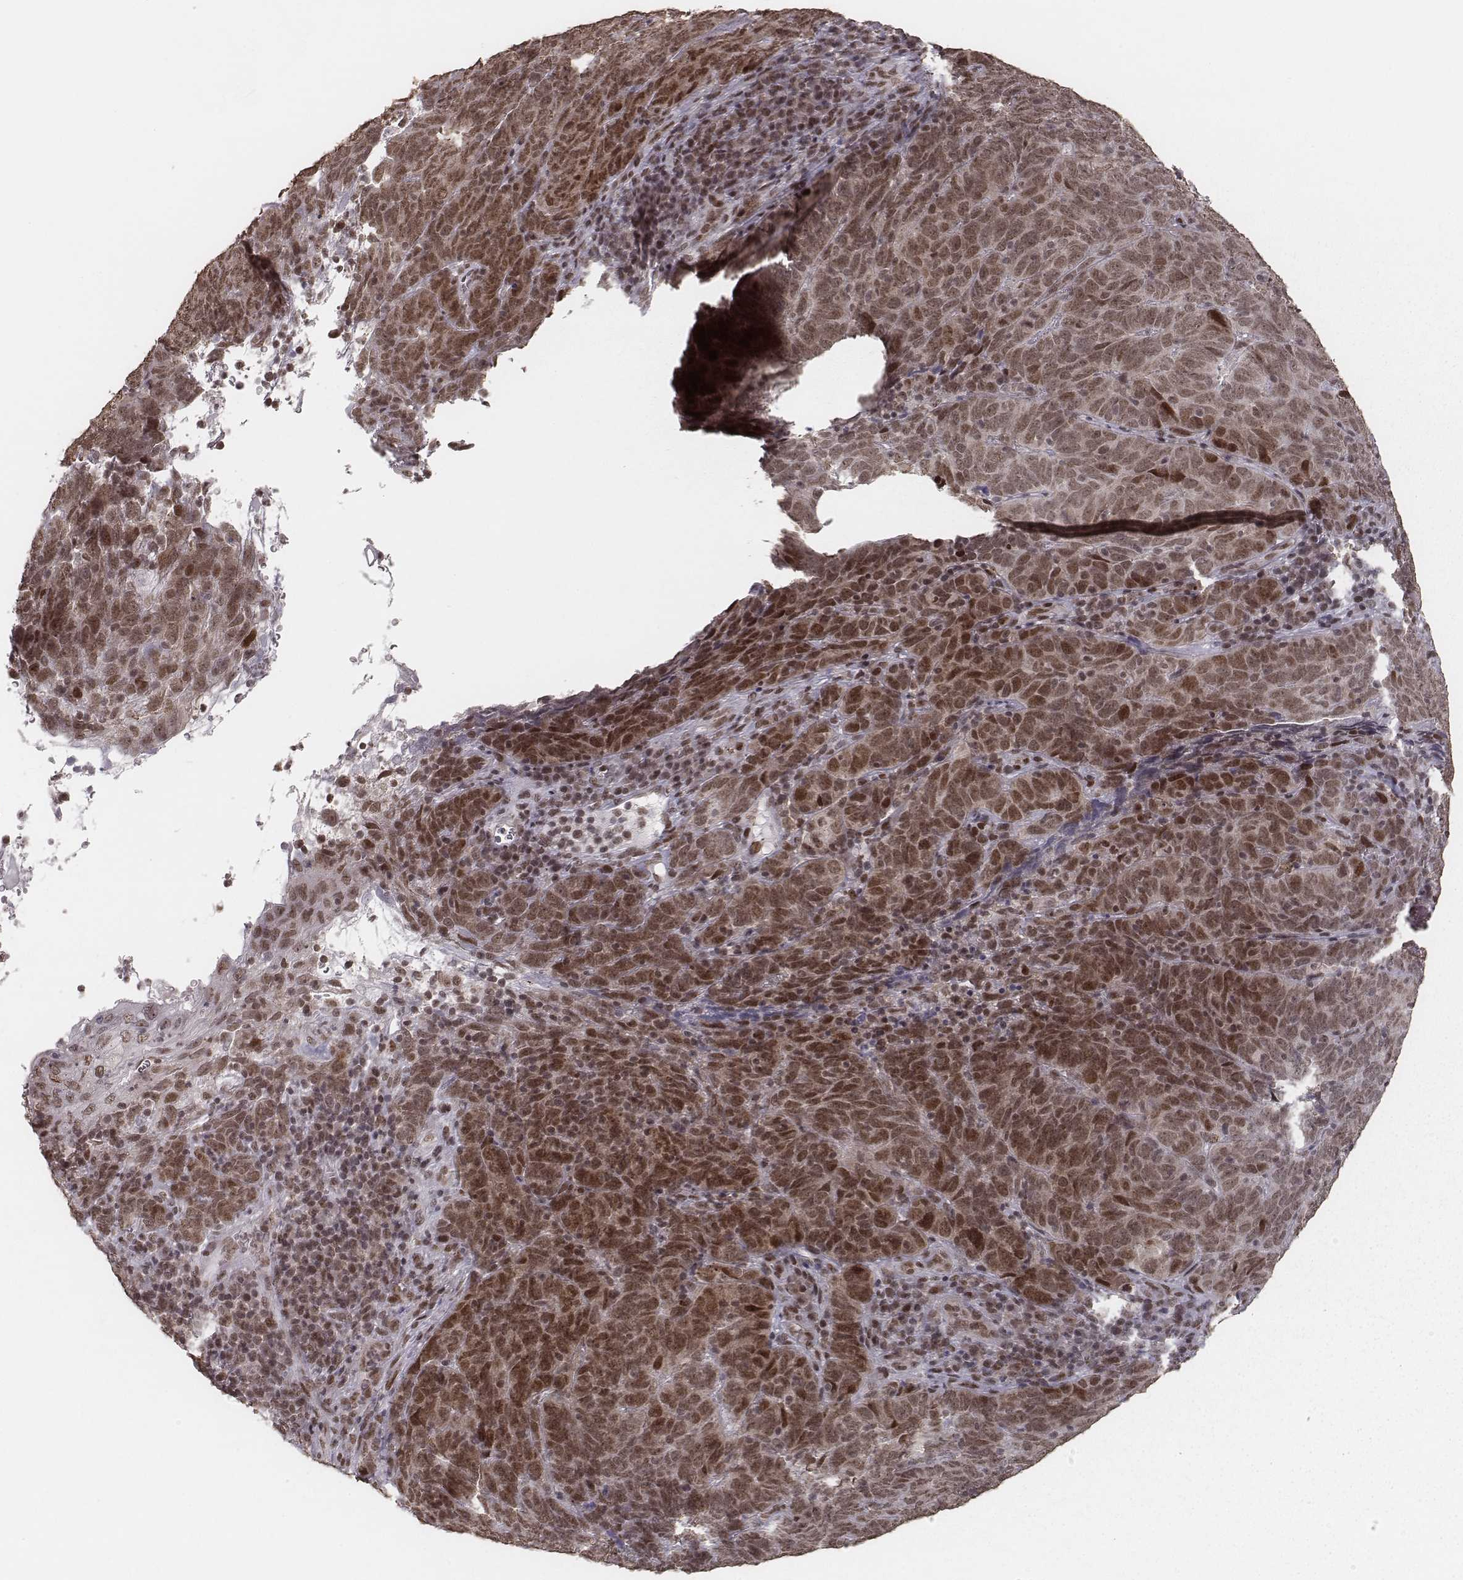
{"staining": {"intensity": "moderate", "quantity": ">75%", "location": "nuclear"}, "tissue": "skin cancer", "cell_type": "Tumor cells", "image_type": "cancer", "snomed": [{"axis": "morphology", "description": "Squamous cell carcinoma, NOS"}, {"axis": "topography", "description": "Skin"}, {"axis": "topography", "description": "Anal"}], "caption": "Immunohistochemical staining of squamous cell carcinoma (skin) shows medium levels of moderate nuclear protein staining in about >75% of tumor cells.", "gene": "HMGA2", "patient": {"sex": "female", "age": 51}}